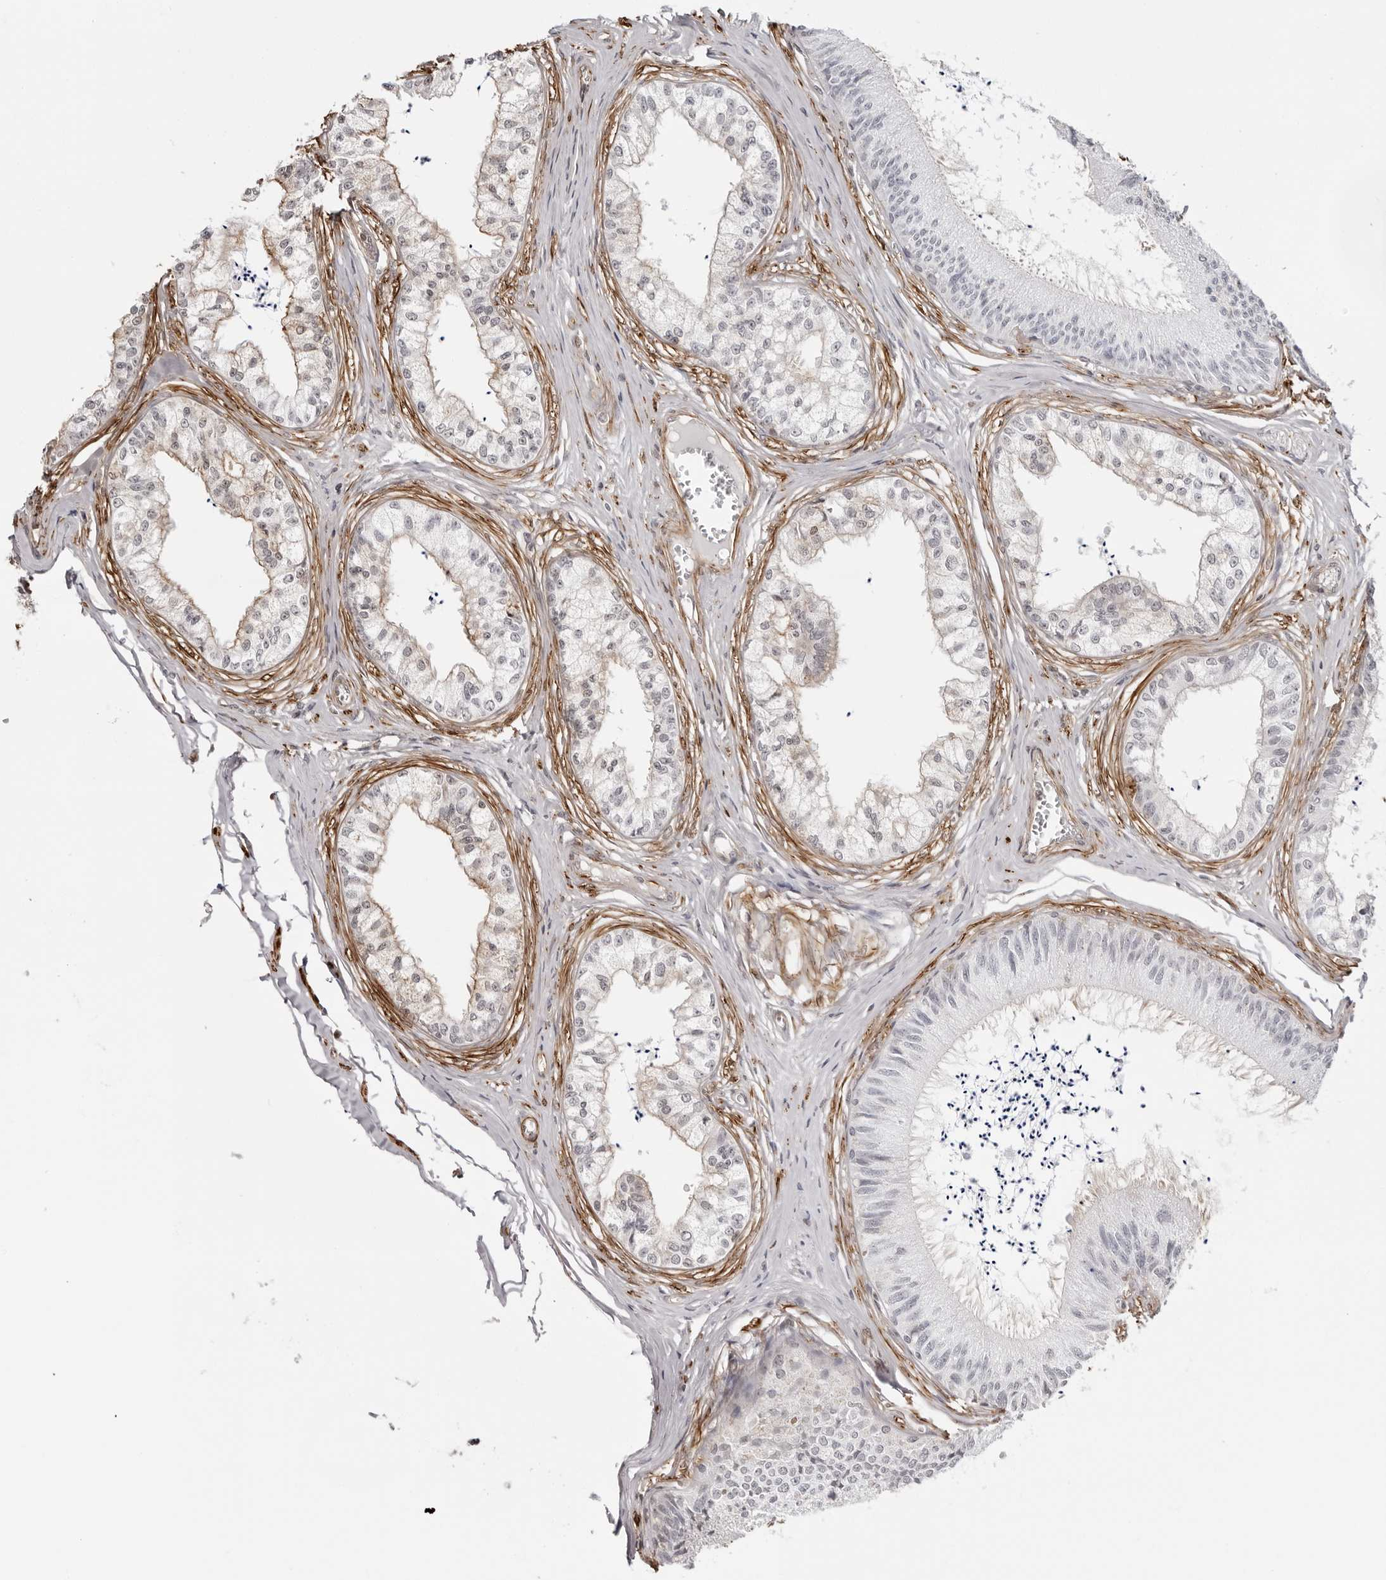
{"staining": {"intensity": "weak", "quantity": "<25%", "location": "cytoplasmic/membranous"}, "tissue": "epididymis", "cell_type": "Glandular cells", "image_type": "normal", "snomed": [{"axis": "morphology", "description": "Normal tissue, NOS"}, {"axis": "topography", "description": "Epididymis"}], "caption": "High magnification brightfield microscopy of benign epididymis stained with DAB (3,3'-diaminobenzidine) (brown) and counterstained with hematoxylin (blue): glandular cells show no significant expression. (Brightfield microscopy of DAB IHC at high magnification).", "gene": "UNK", "patient": {"sex": "male", "age": 79}}